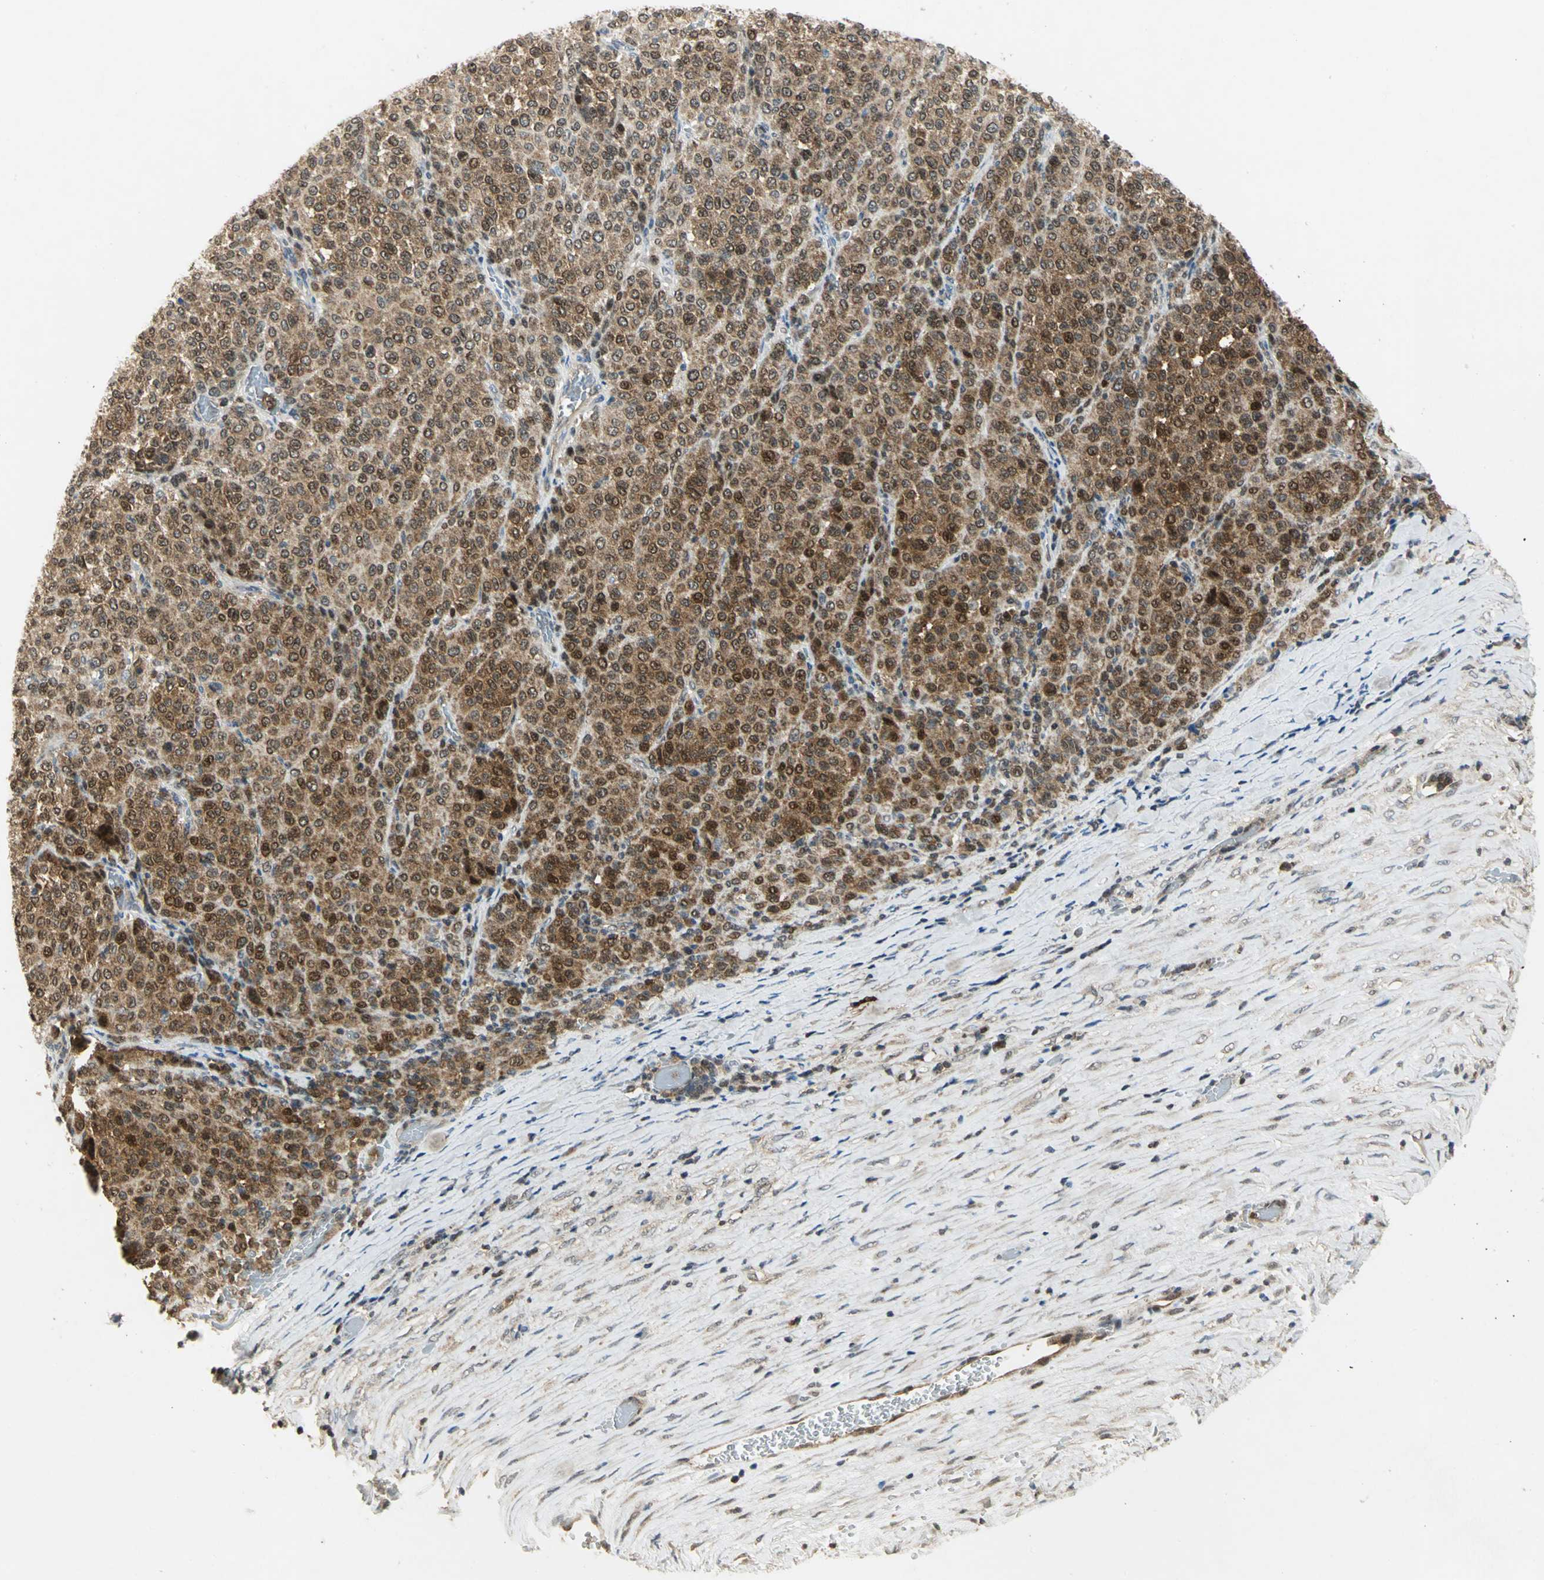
{"staining": {"intensity": "strong", "quantity": ">75%", "location": "cytoplasmic/membranous,nuclear"}, "tissue": "melanoma", "cell_type": "Tumor cells", "image_type": "cancer", "snomed": [{"axis": "morphology", "description": "Malignant melanoma, Metastatic site"}, {"axis": "topography", "description": "Pancreas"}], "caption": "Immunohistochemistry photomicrograph of human malignant melanoma (metastatic site) stained for a protein (brown), which reveals high levels of strong cytoplasmic/membranous and nuclear expression in about >75% of tumor cells.", "gene": "PPIA", "patient": {"sex": "female", "age": 30}}